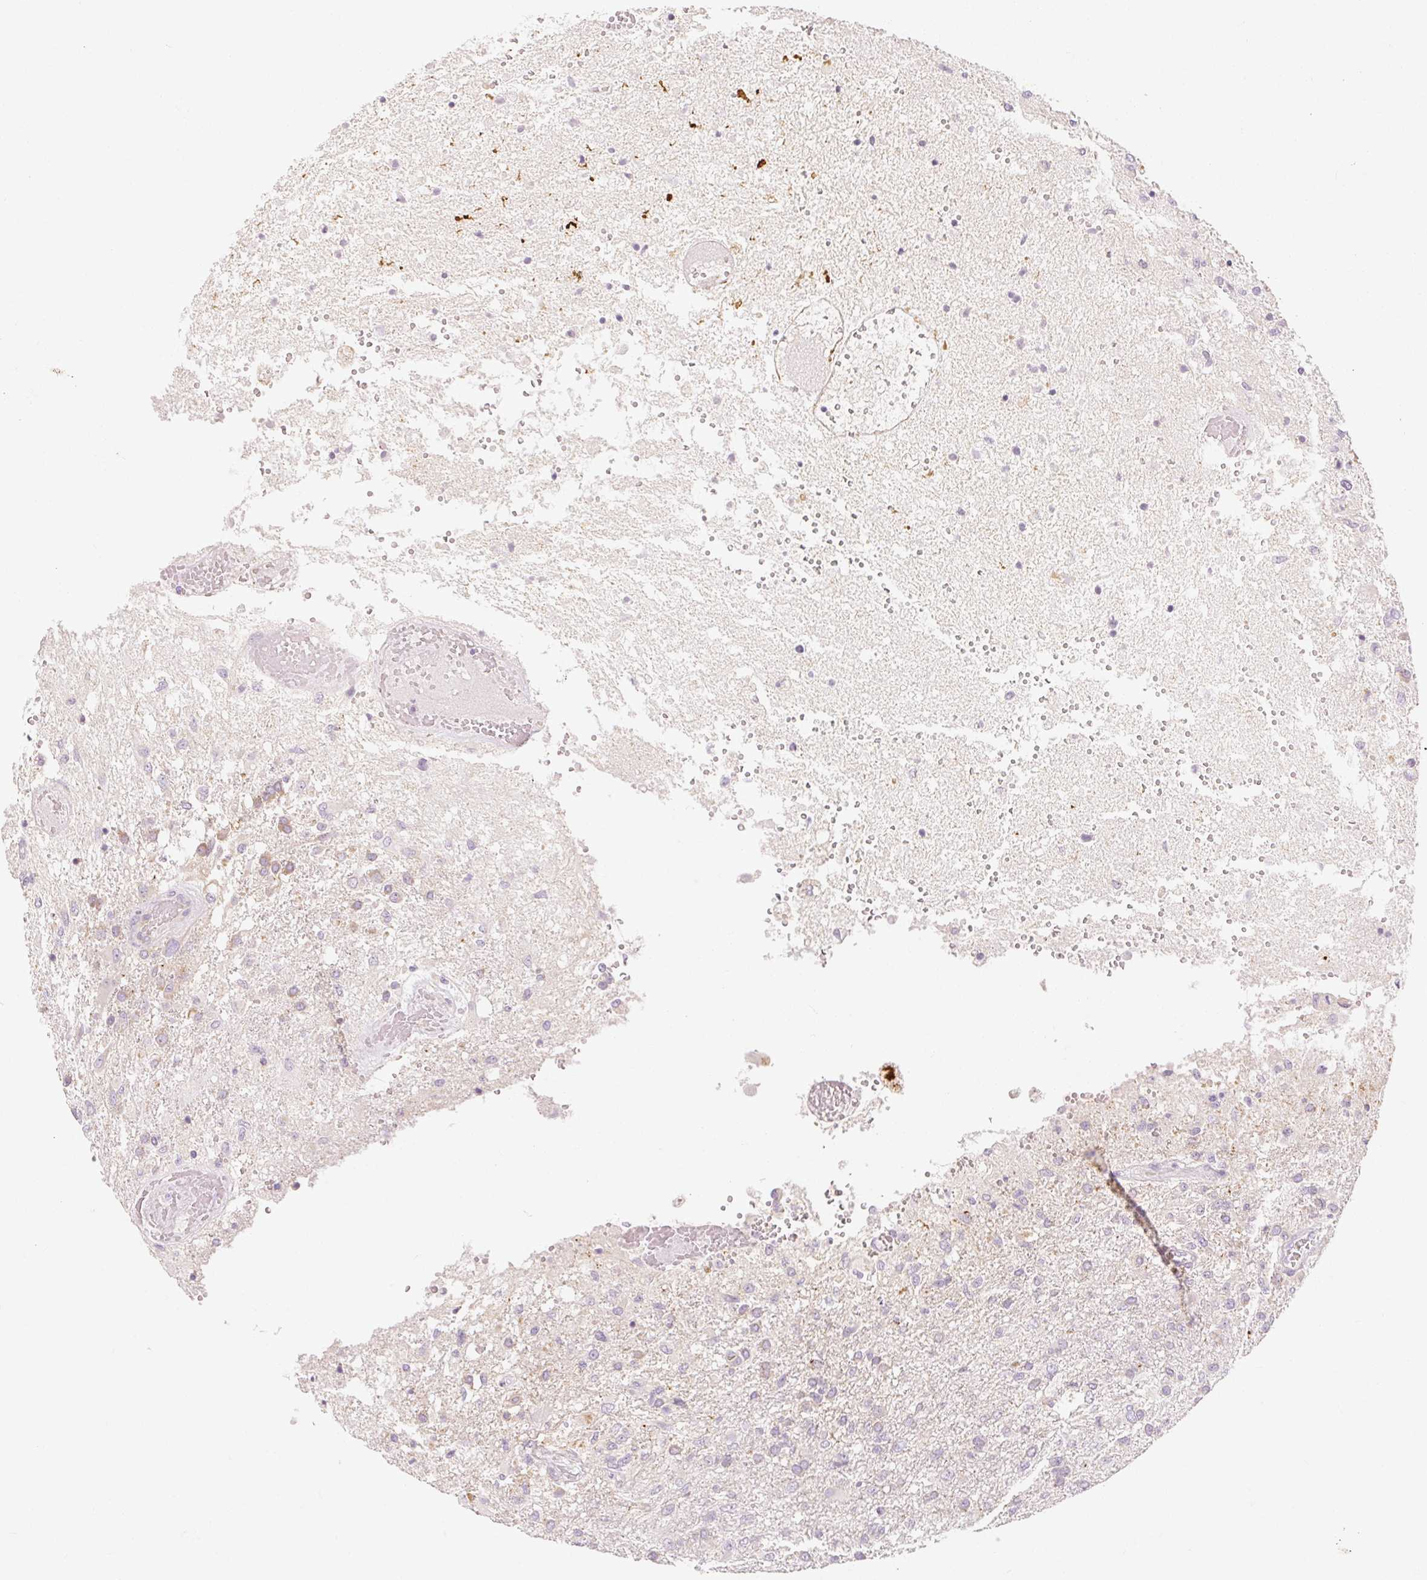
{"staining": {"intensity": "negative", "quantity": "none", "location": "none"}, "tissue": "glioma", "cell_type": "Tumor cells", "image_type": "cancer", "snomed": [{"axis": "morphology", "description": "Glioma, malignant, High grade"}, {"axis": "topography", "description": "Brain"}], "caption": "Tumor cells are negative for protein expression in human glioma.", "gene": "MYO1D", "patient": {"sex": "female", "age": 74}}